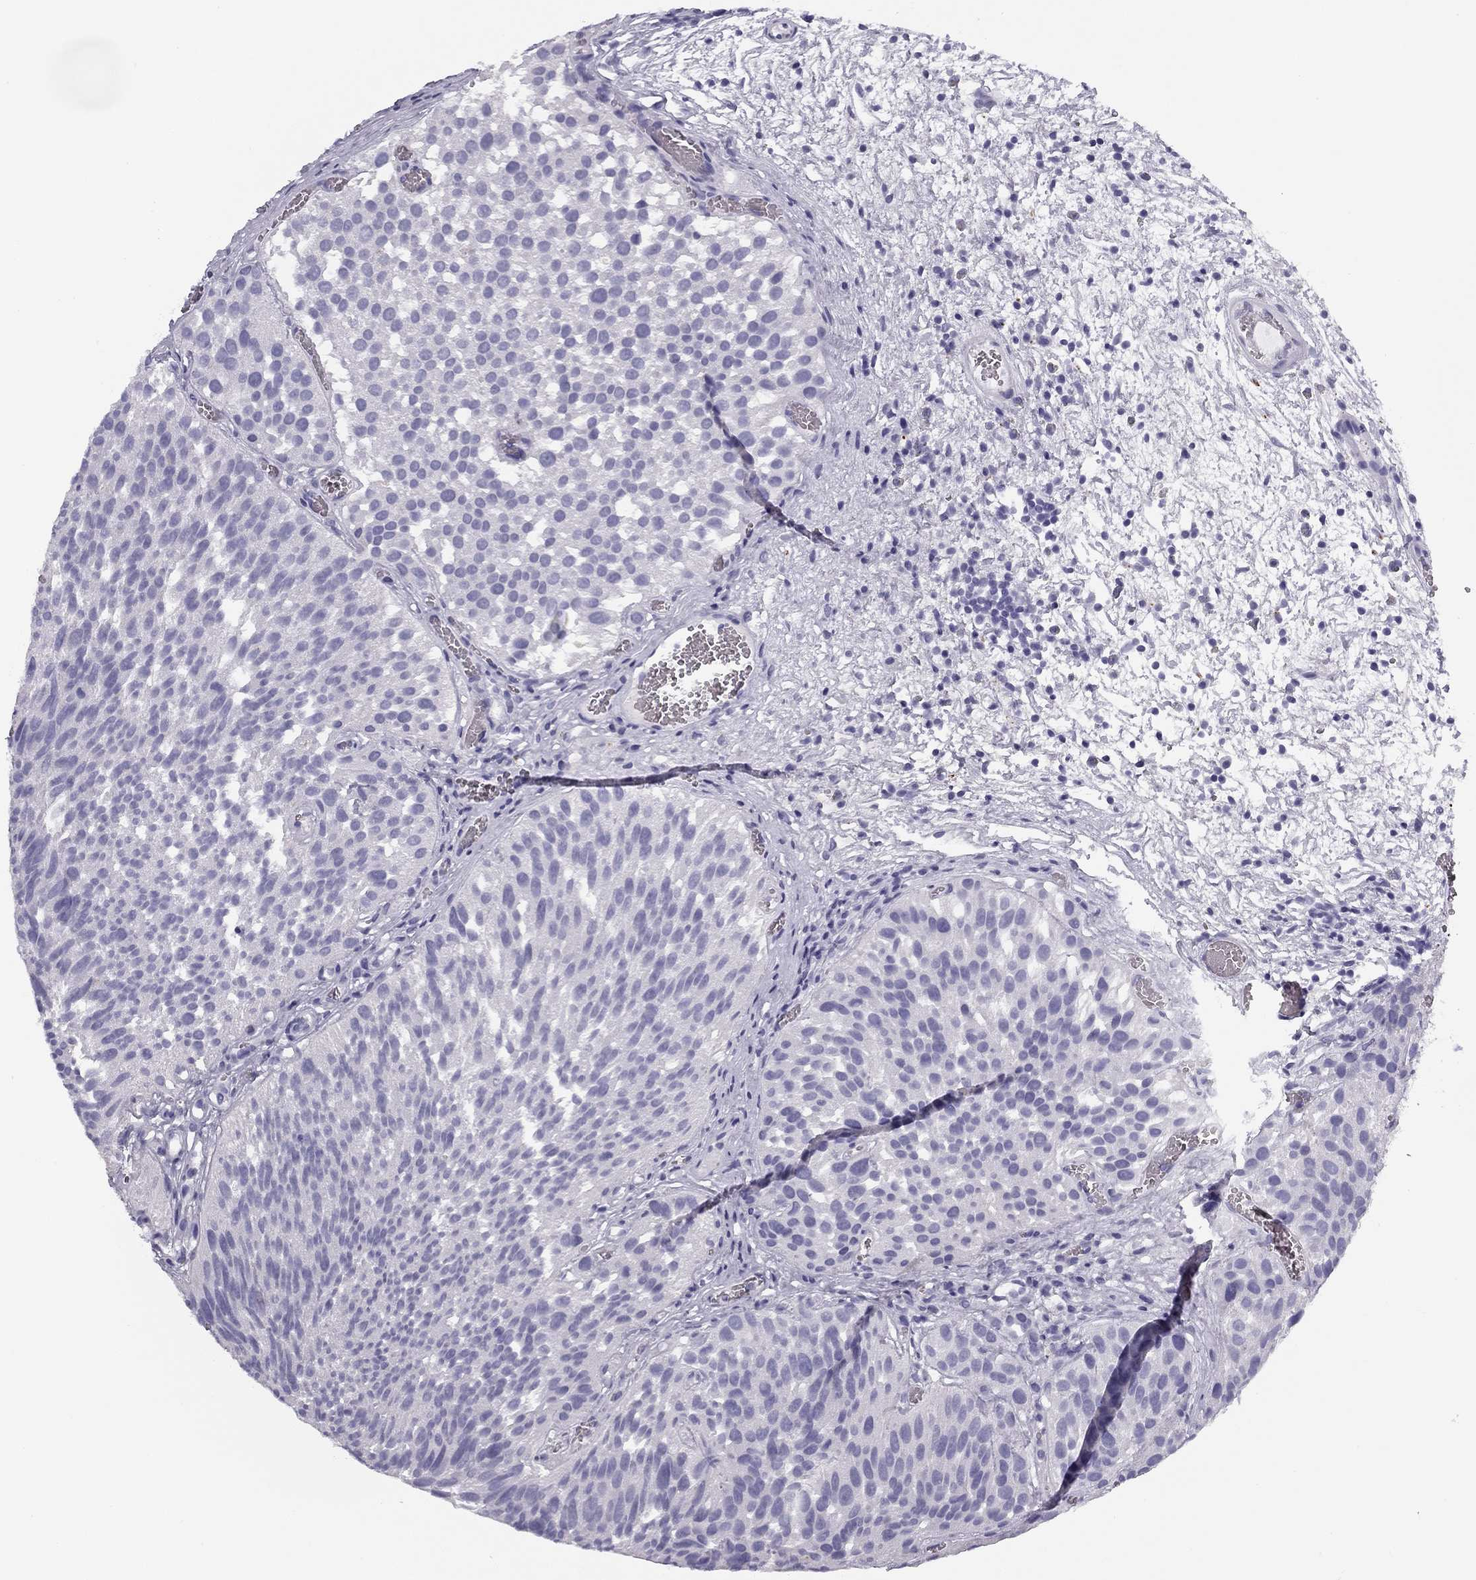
{"staining": {"intensity": "negative", "quantity": "none", "location": "none"}, "tissue": "urothelial cancer", "cell_type": "Tumor cells", "image_type": "cancer", "snomed": [{"axis": "morphology", "description": "Urothelial carcinoma, Low grade"}, {"axis": "topography", "description": "Urinary bladder"}], "caption": "Immunohistochemical staining of human urothelial carcinoma (low-grade) exhibits no significant staining in tumor cells.", "gene": "MC5R", "patient": {"sex": "female", "age": 69}}